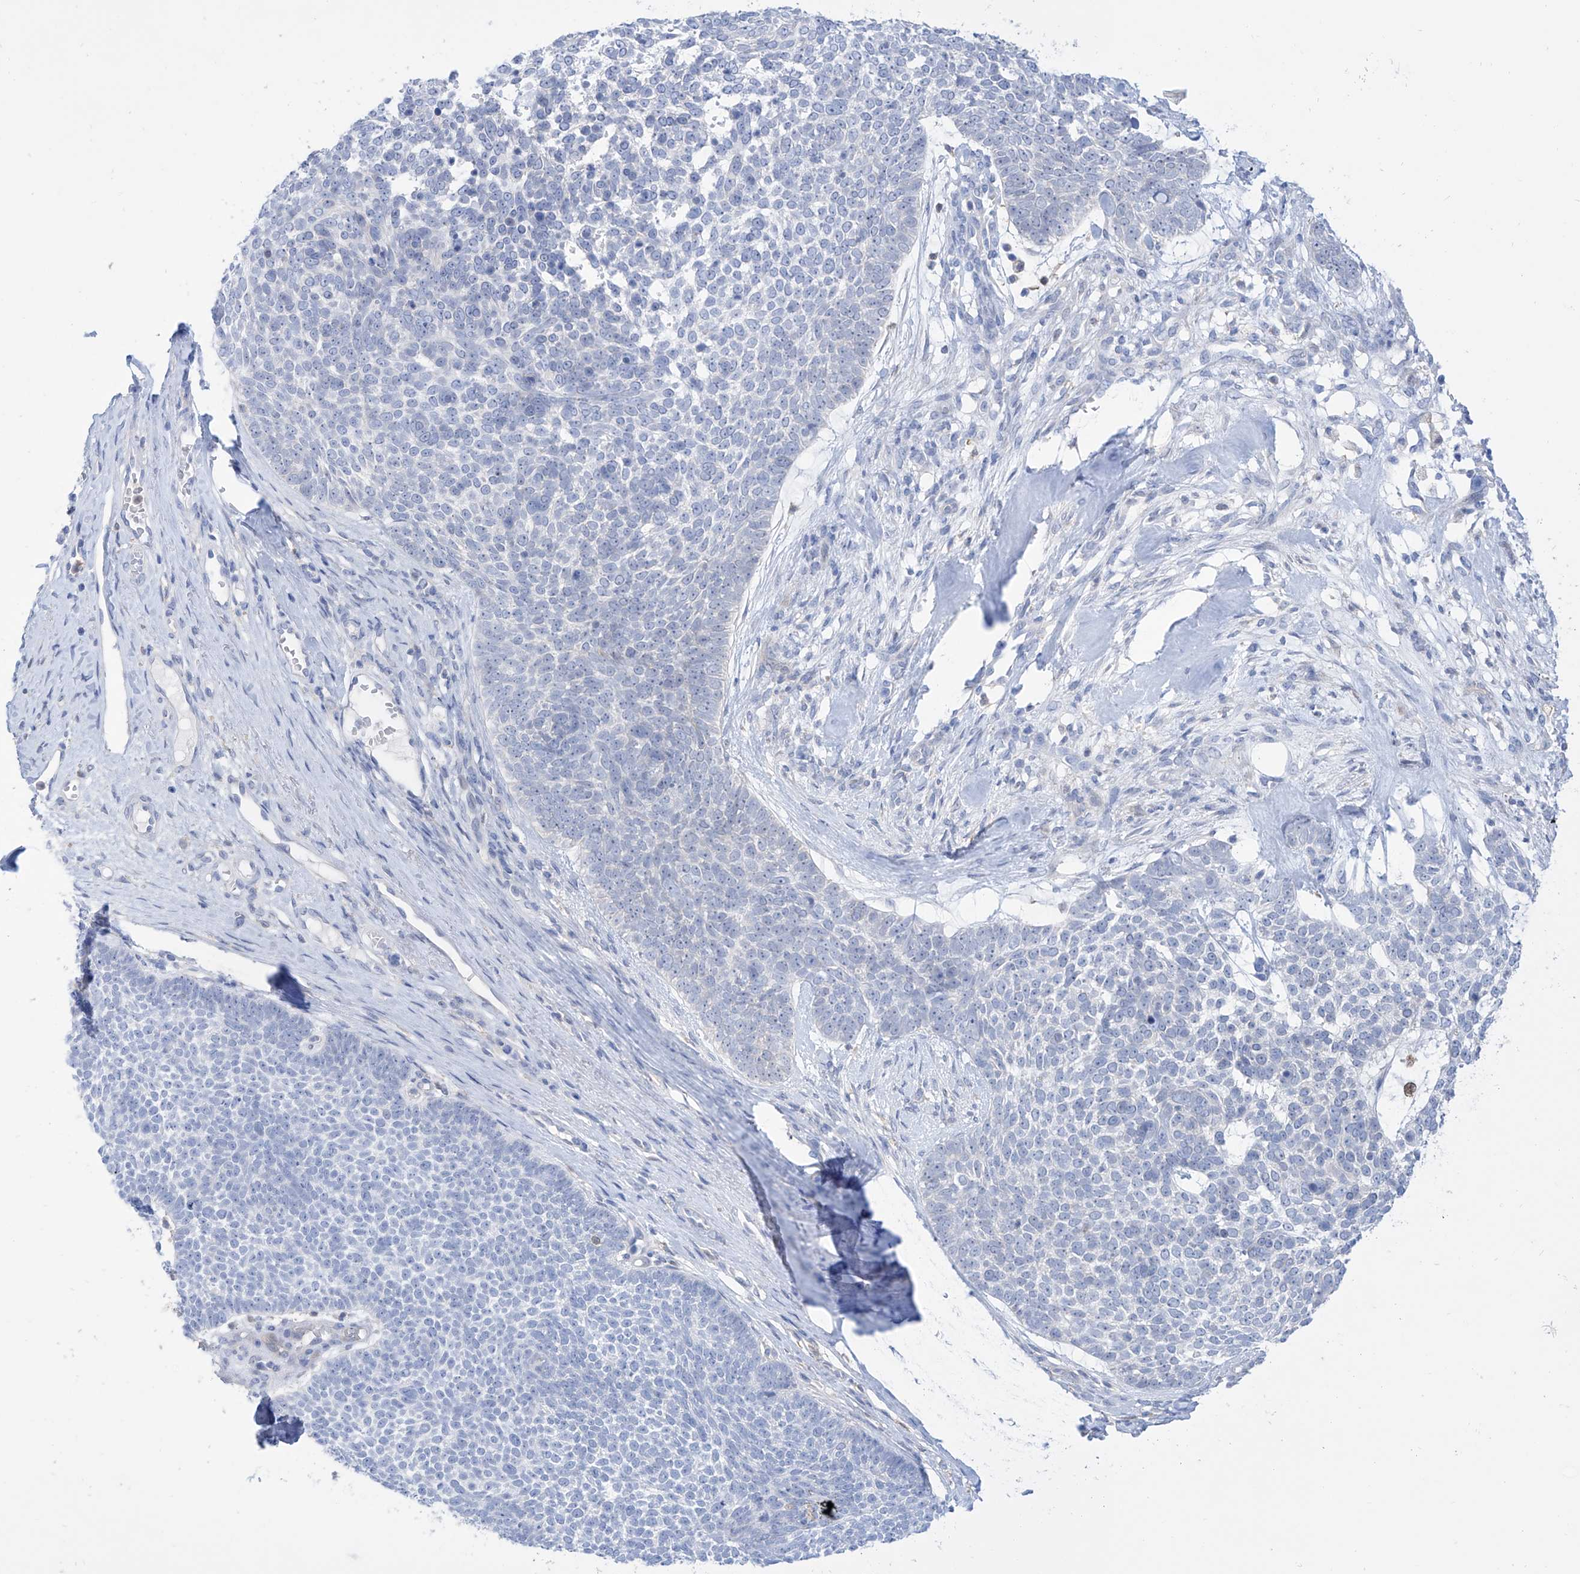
{"staining": {"intensity": "negative", "quantity": "none", "location": "none"}, "tissue": "skin cancer", "cell_type": "Tumor cells", "image_type": "cancer", "snomed": [{"axis": "morphology", "description": "Basal cell carcinoma"}, {"axis": "topography", "description": "Skin"}], "caption": "The immunohistochemistry micrograph has no significant positivity in tumor cells of basal cell carcinoma (skin) tissue.", "gene": "PDXK", "patient": {"sex": "female", "age": 81}}